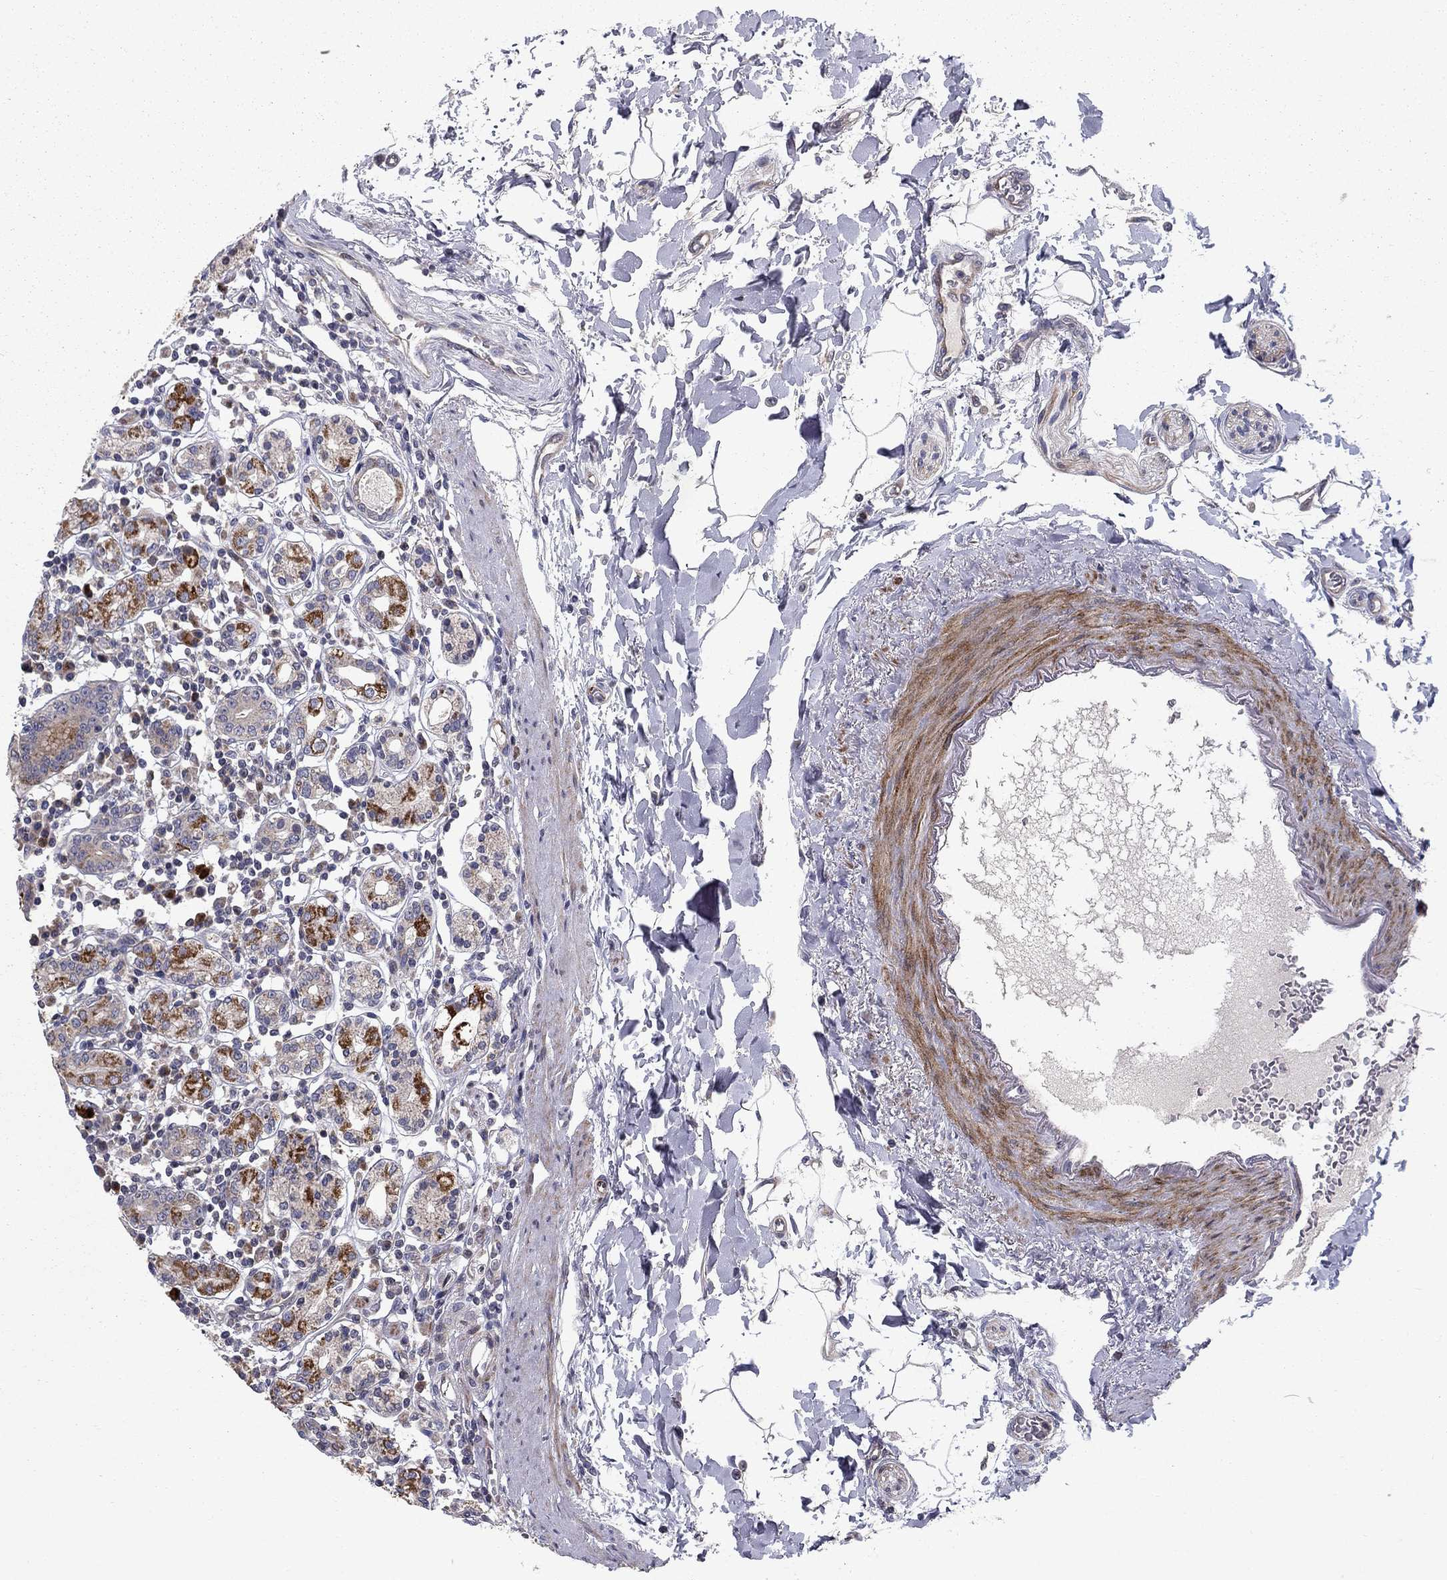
{"staining": {"intensity": "strong", "quantity": "<25%", "location": "cytoplasmic/membranous"}, "tissue": "stomach", "cell_type": "Glandular cells", "image_type": "normal", "snomed": [{"axis": "morphology", "description": "Normal tissue, NOS"}, {"axis": "topography", "description": "Stomach, upper"}, {"axis": "topography", "description": "Stomach"}], "caption": "Immunohistochemical staining of unremarkable human stomach displays strong cytoplasmic/membranous protein positivity in about <25% of glandular cells. The protein is shown in brown color, while the nuclei are stained blue.", "gene": "MIOS", "patient": {"sex": "male", "age": 62}}